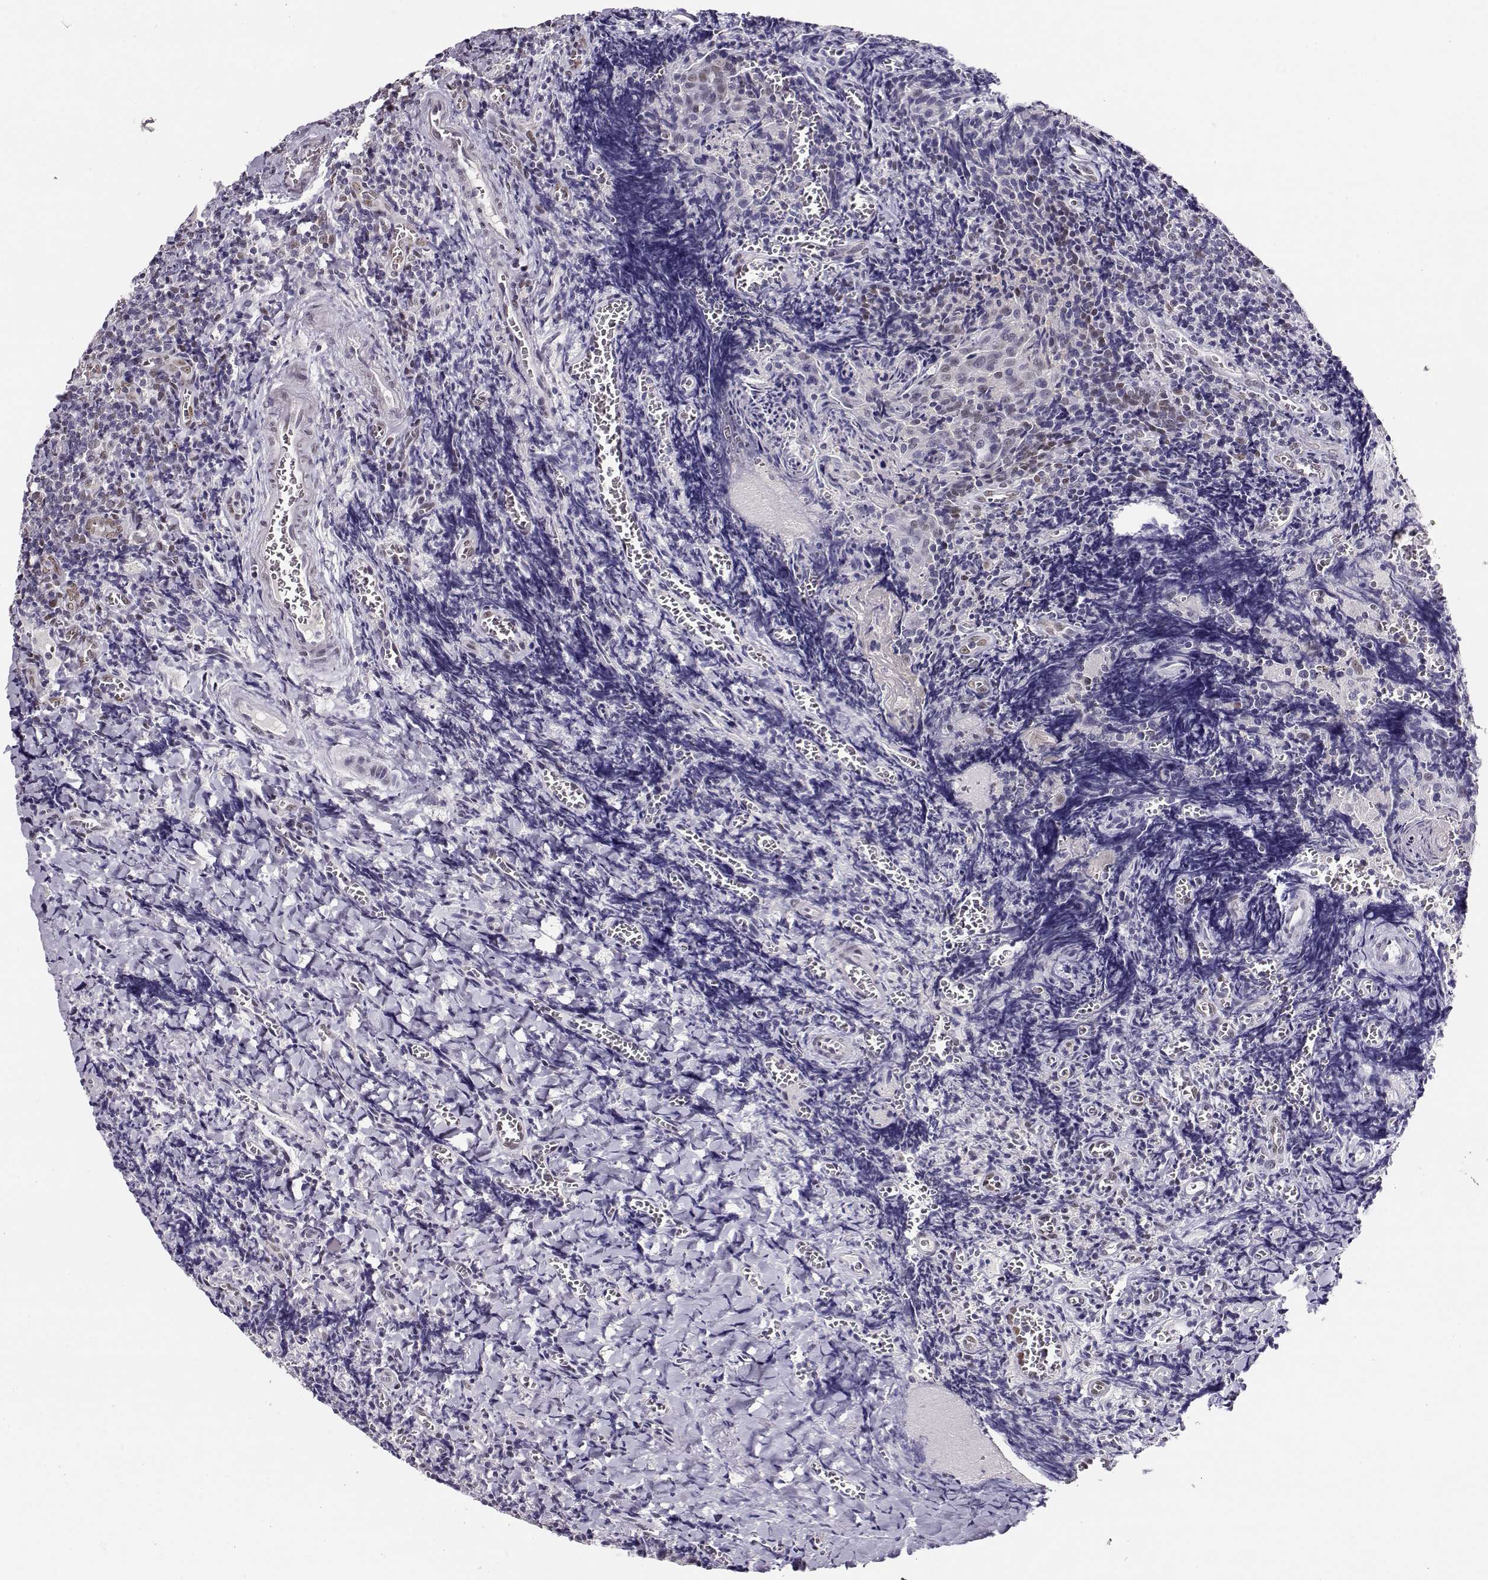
{"staining": {"intensity": "weak", "quantity": "<25%", "location": "nuclear"}, "tissue": "tonsil", "cell_type": "Non-germinal center cells", "image_type": "normal", "snomed": [{"axis": "morphology", "description": "Normal tissue, NOS"}, {"axis": "morphology", "description": "Inflammation, NOS"}, {"axis": "topography", "description": "Tonsil"}], "caption": "IHC of normal human tonsil displays no expression in non-germinal center cells.", "gene": "POLI", "patient": {"sex": "female", "age": 31}}